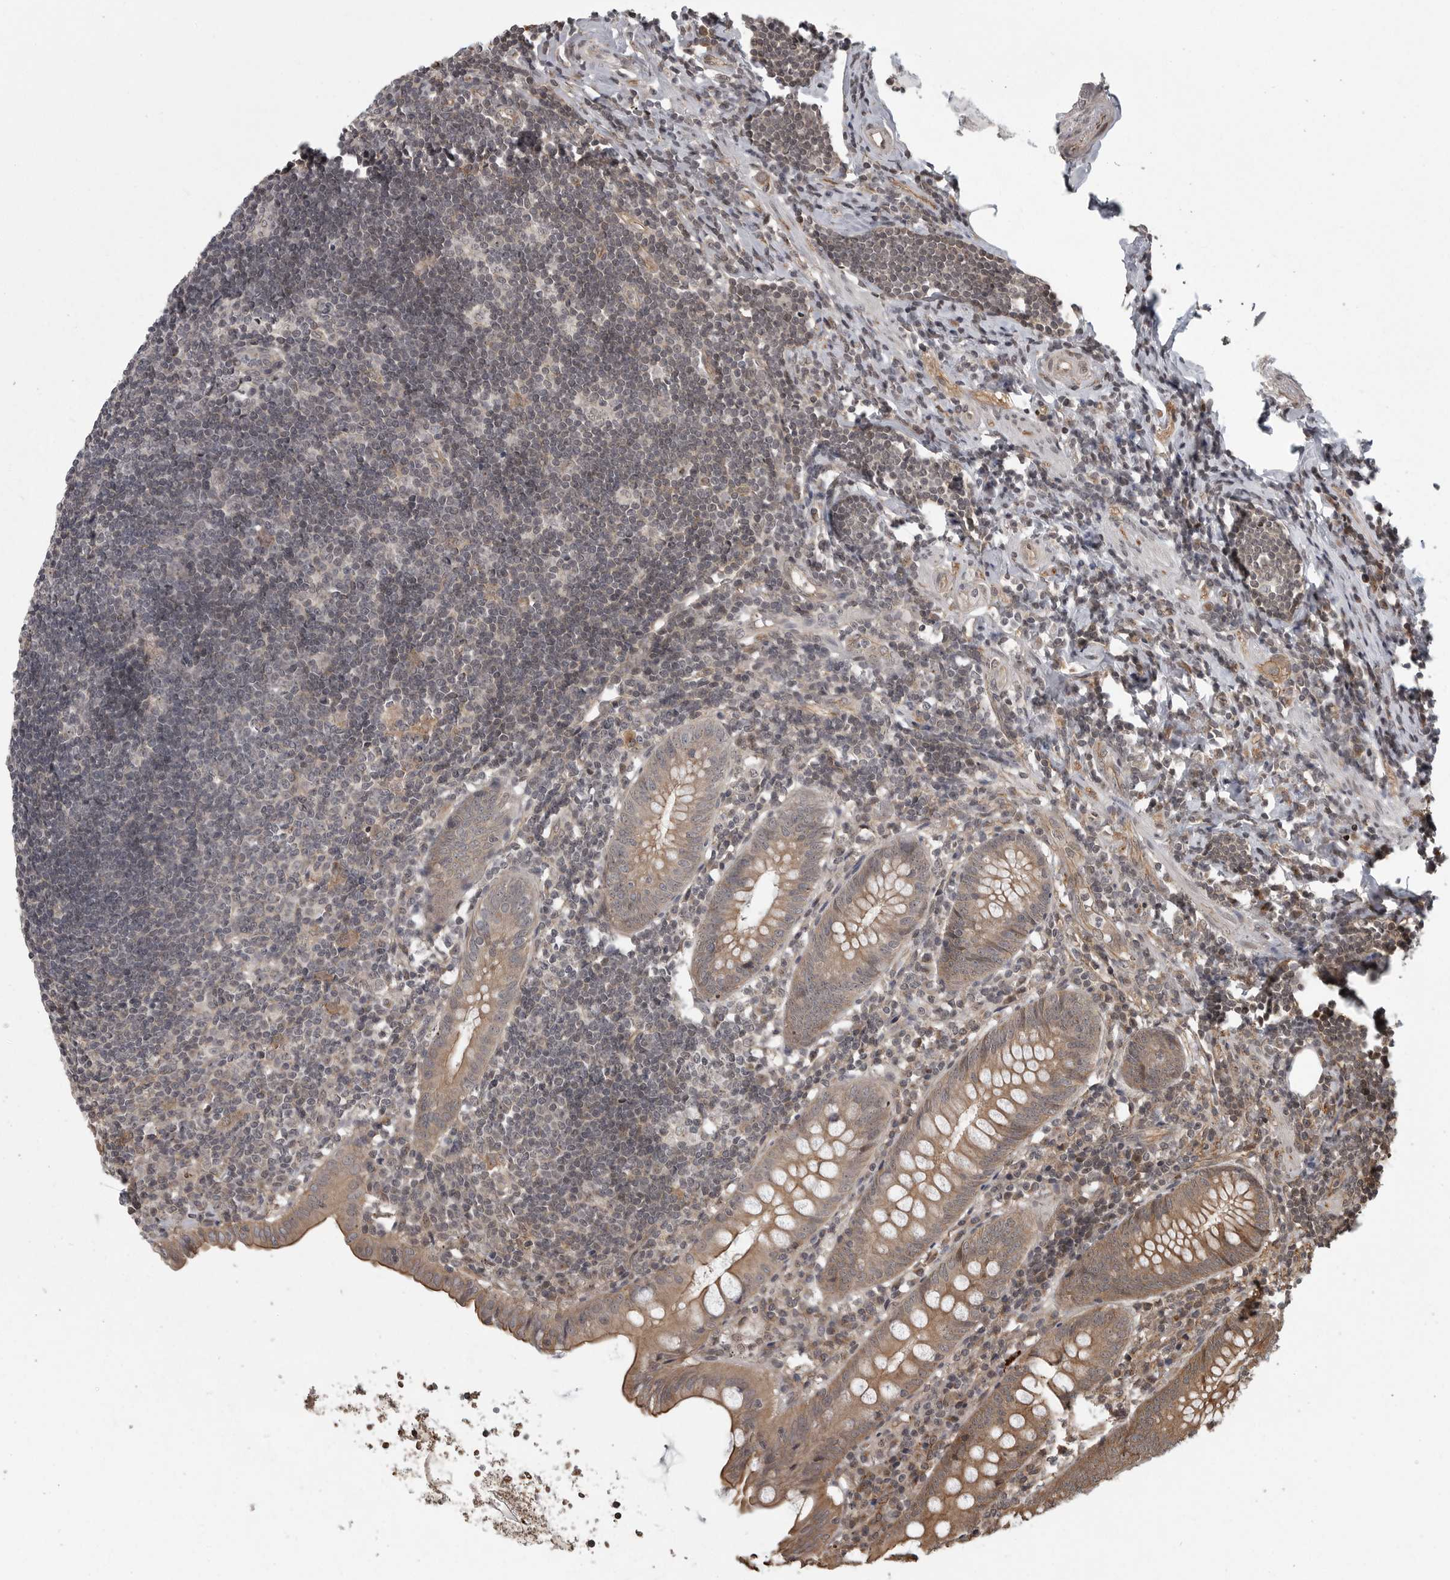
{"staining": {"intensity": "moderate", "quantity": ">75%", "location": "cytoplasmic/membranous"}, "tissue": "appendix", "cell_type": "Glandular cells", "image_type": "normal", "snomed": [{"axis": "morphology", "description": "Normal tissue, NOS"}, {"axis": "topography", "description": "Appendix"}], "caption": "A micrograph of appendix stained for a protein shows moderate cytoplasmic/membranous brown staining in glandular cells. Immunohistochemistry (ihc) stains the protein in brown and the nuclei are stained blue.", "gene": "DNAJC8", "patient": {"sex": "female", "age": 54}}